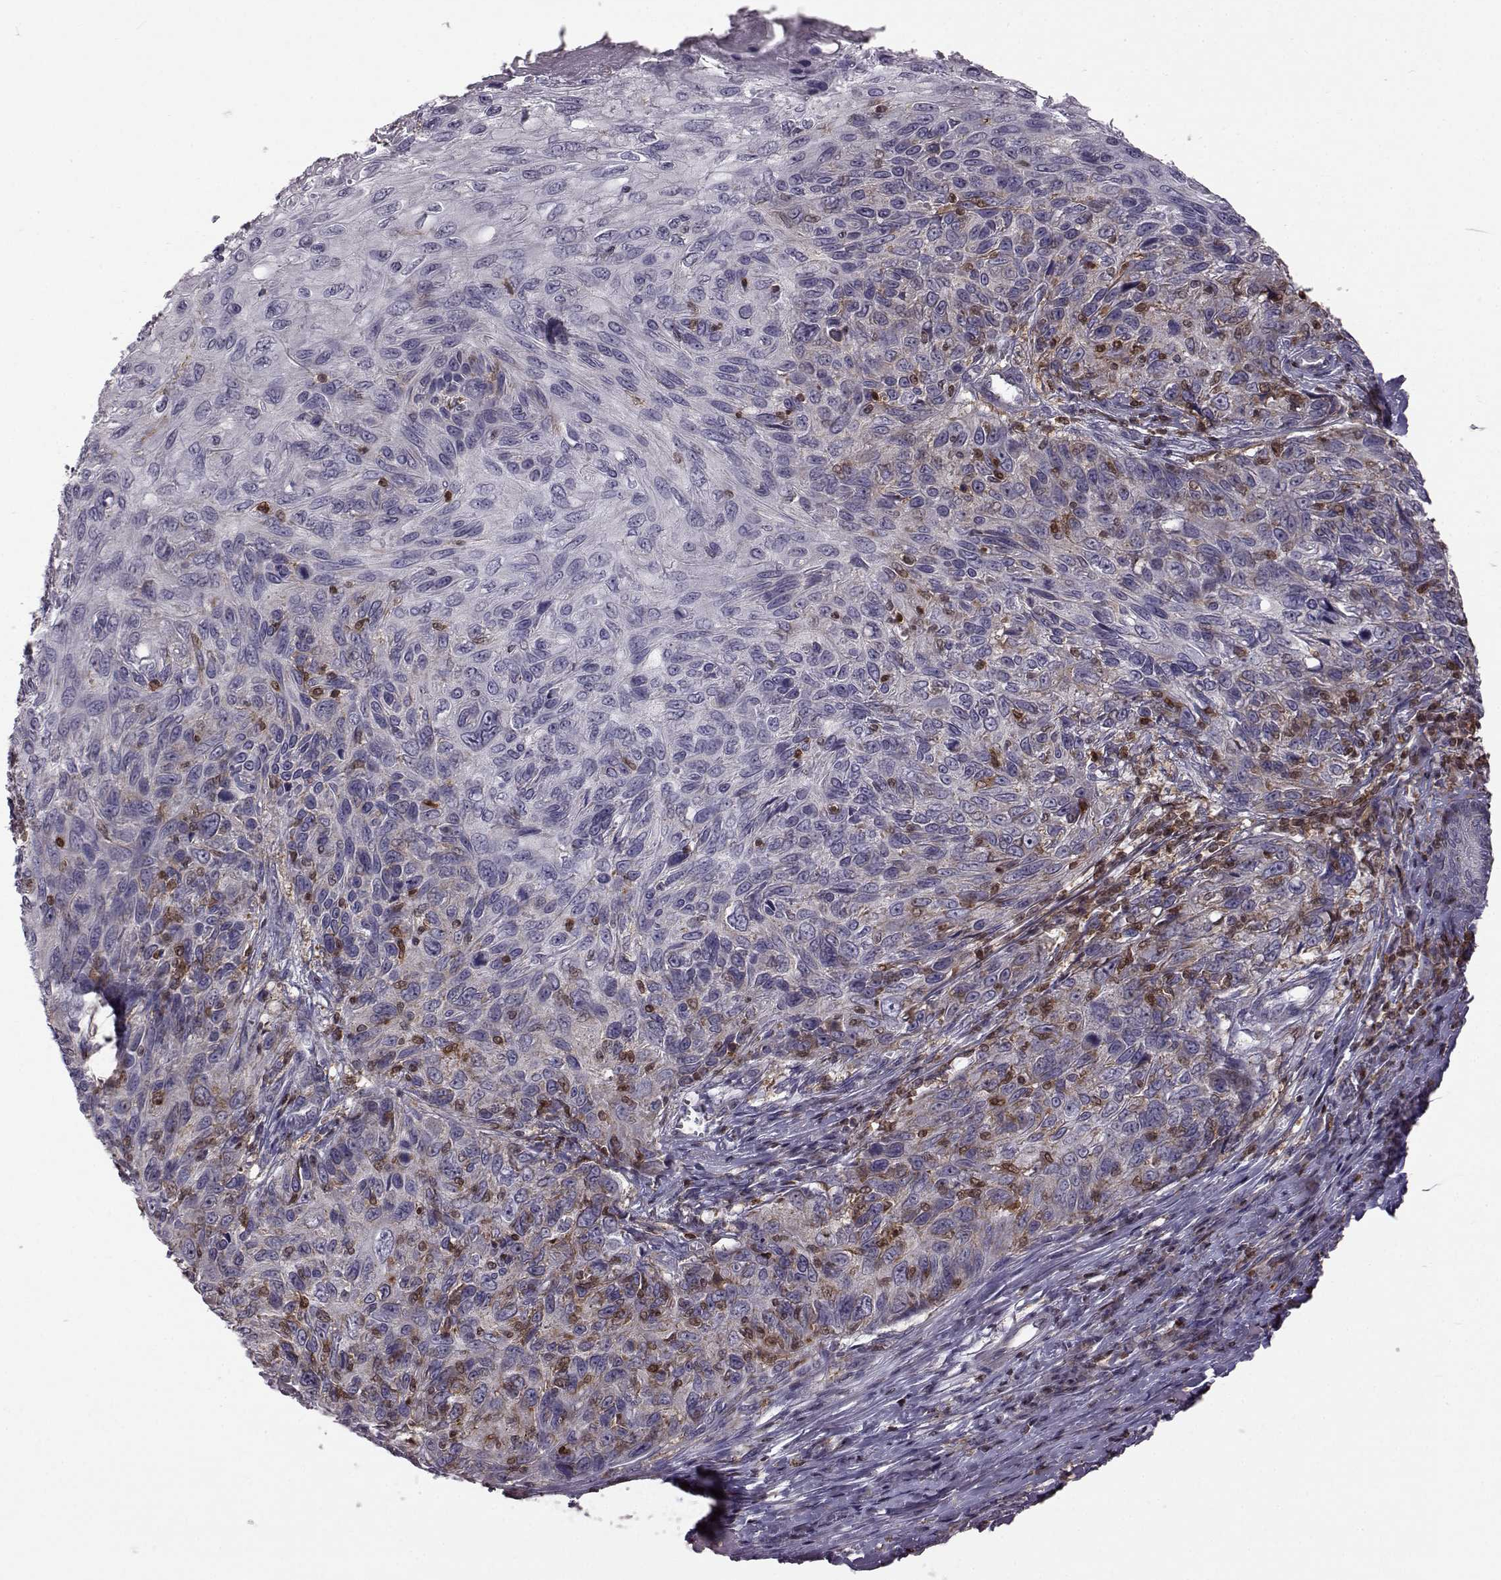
{"staining": {"intensity": "negative", "quantity": "none", "location": "none"}, "tissue": "skin cancer", "cell_type": "Tumor cells", "image_type": "cancer", "snomed": [{"axis": "morphology", "description": "Squamous cell carcinoma, NOS"}, {"axis": "topography", "description": "Skin"}], "caption": "Squamous cell carcinoma (skin) was stained to show a protein in brown. There is no significant expression in tumor cells. (Brightfield microscopy of DAB IHC at high magnification).", "gene": "DOK2", "patient": {"sex": "male", "age": 92}}